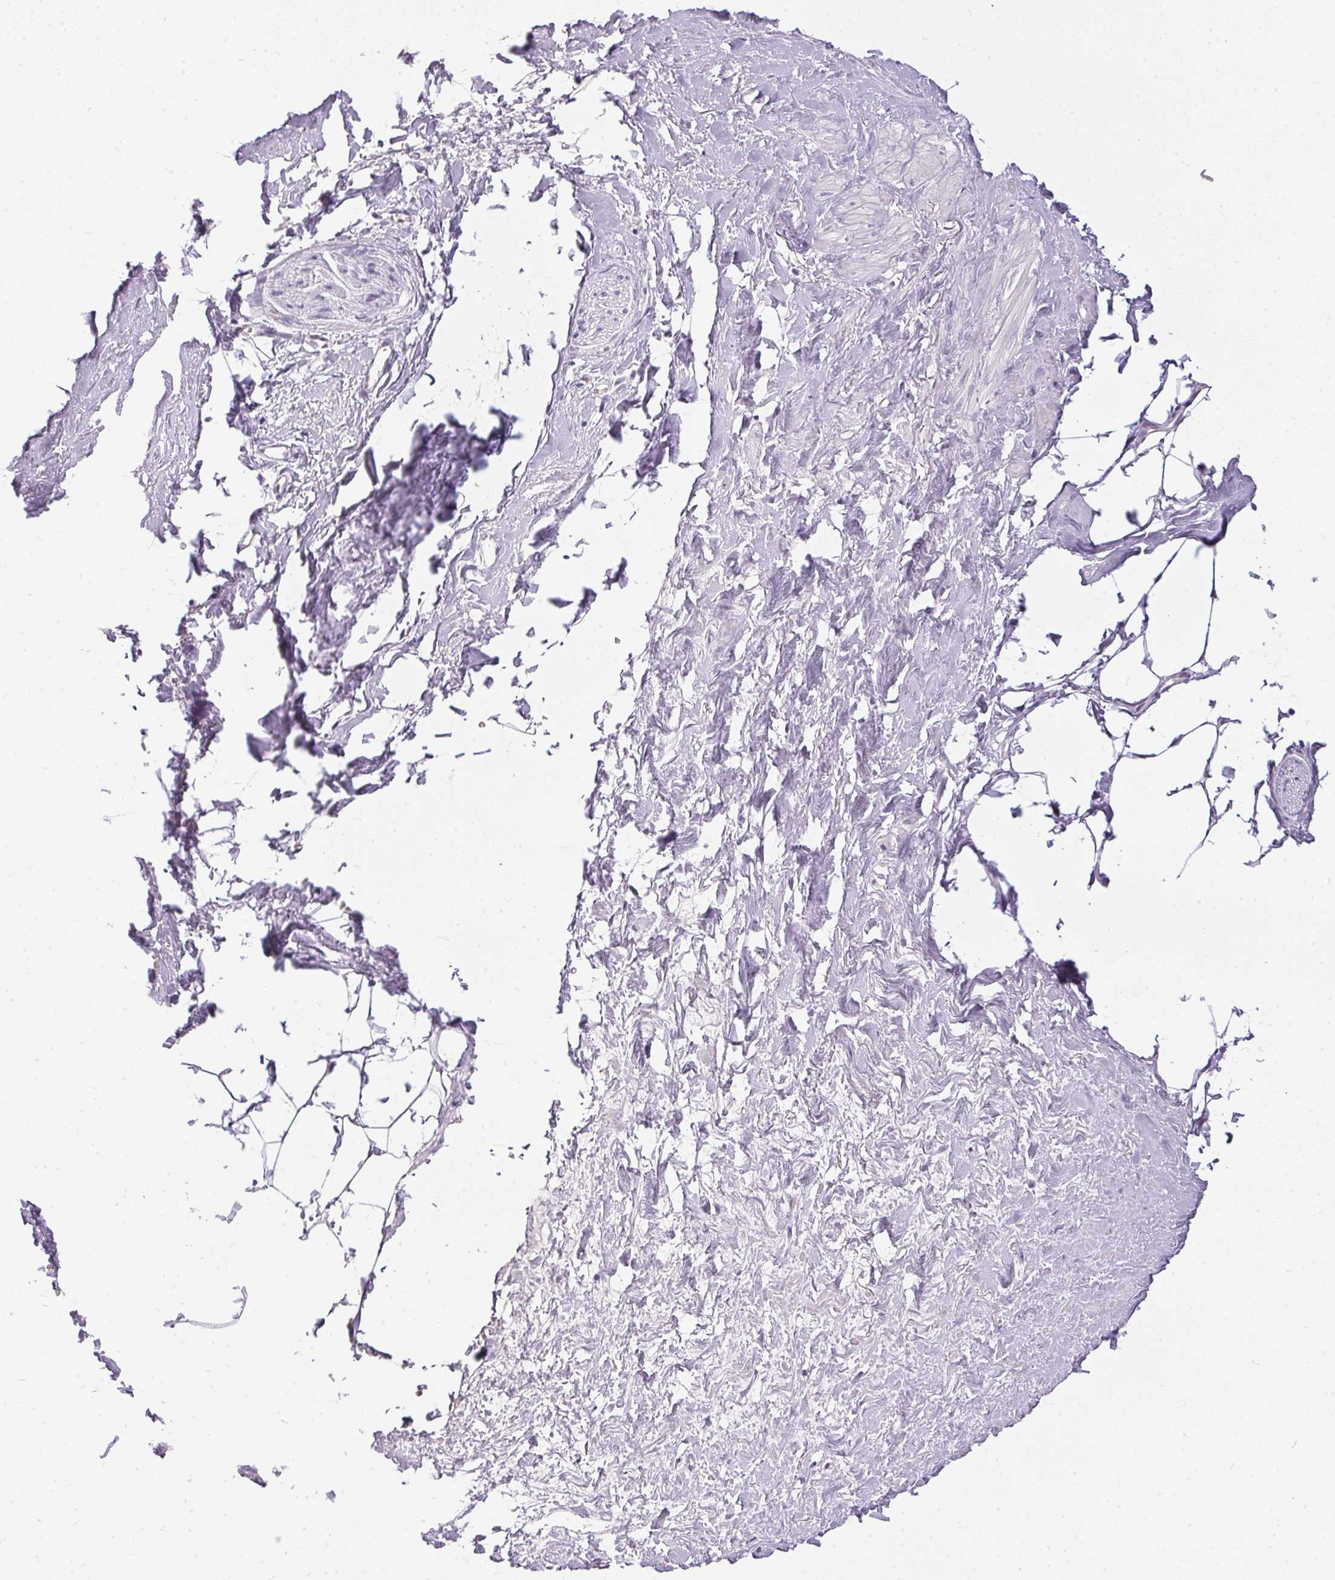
{"staining": {"intensity": "negative", "quantity": "none", "location": "none"}, "tissue": "adipose tissue", "cell_type": "Adipocytes", "image_type": "normal", "snomed": [{"axis": "morphology", "description": "Normal tissue, NOS"}, {"axis": "topography", "description": "Prostate"}, {"axis": "topography", "description": "Peripheral nerve tissue"}], "caption": "This is a micrograph of immunohistochemistry (IHC) staining of unremarkable adipose tissue, which shows no staining in adipocytes.", "gene": "GBP6", "patient": {"sex": "male", "age": 55}}